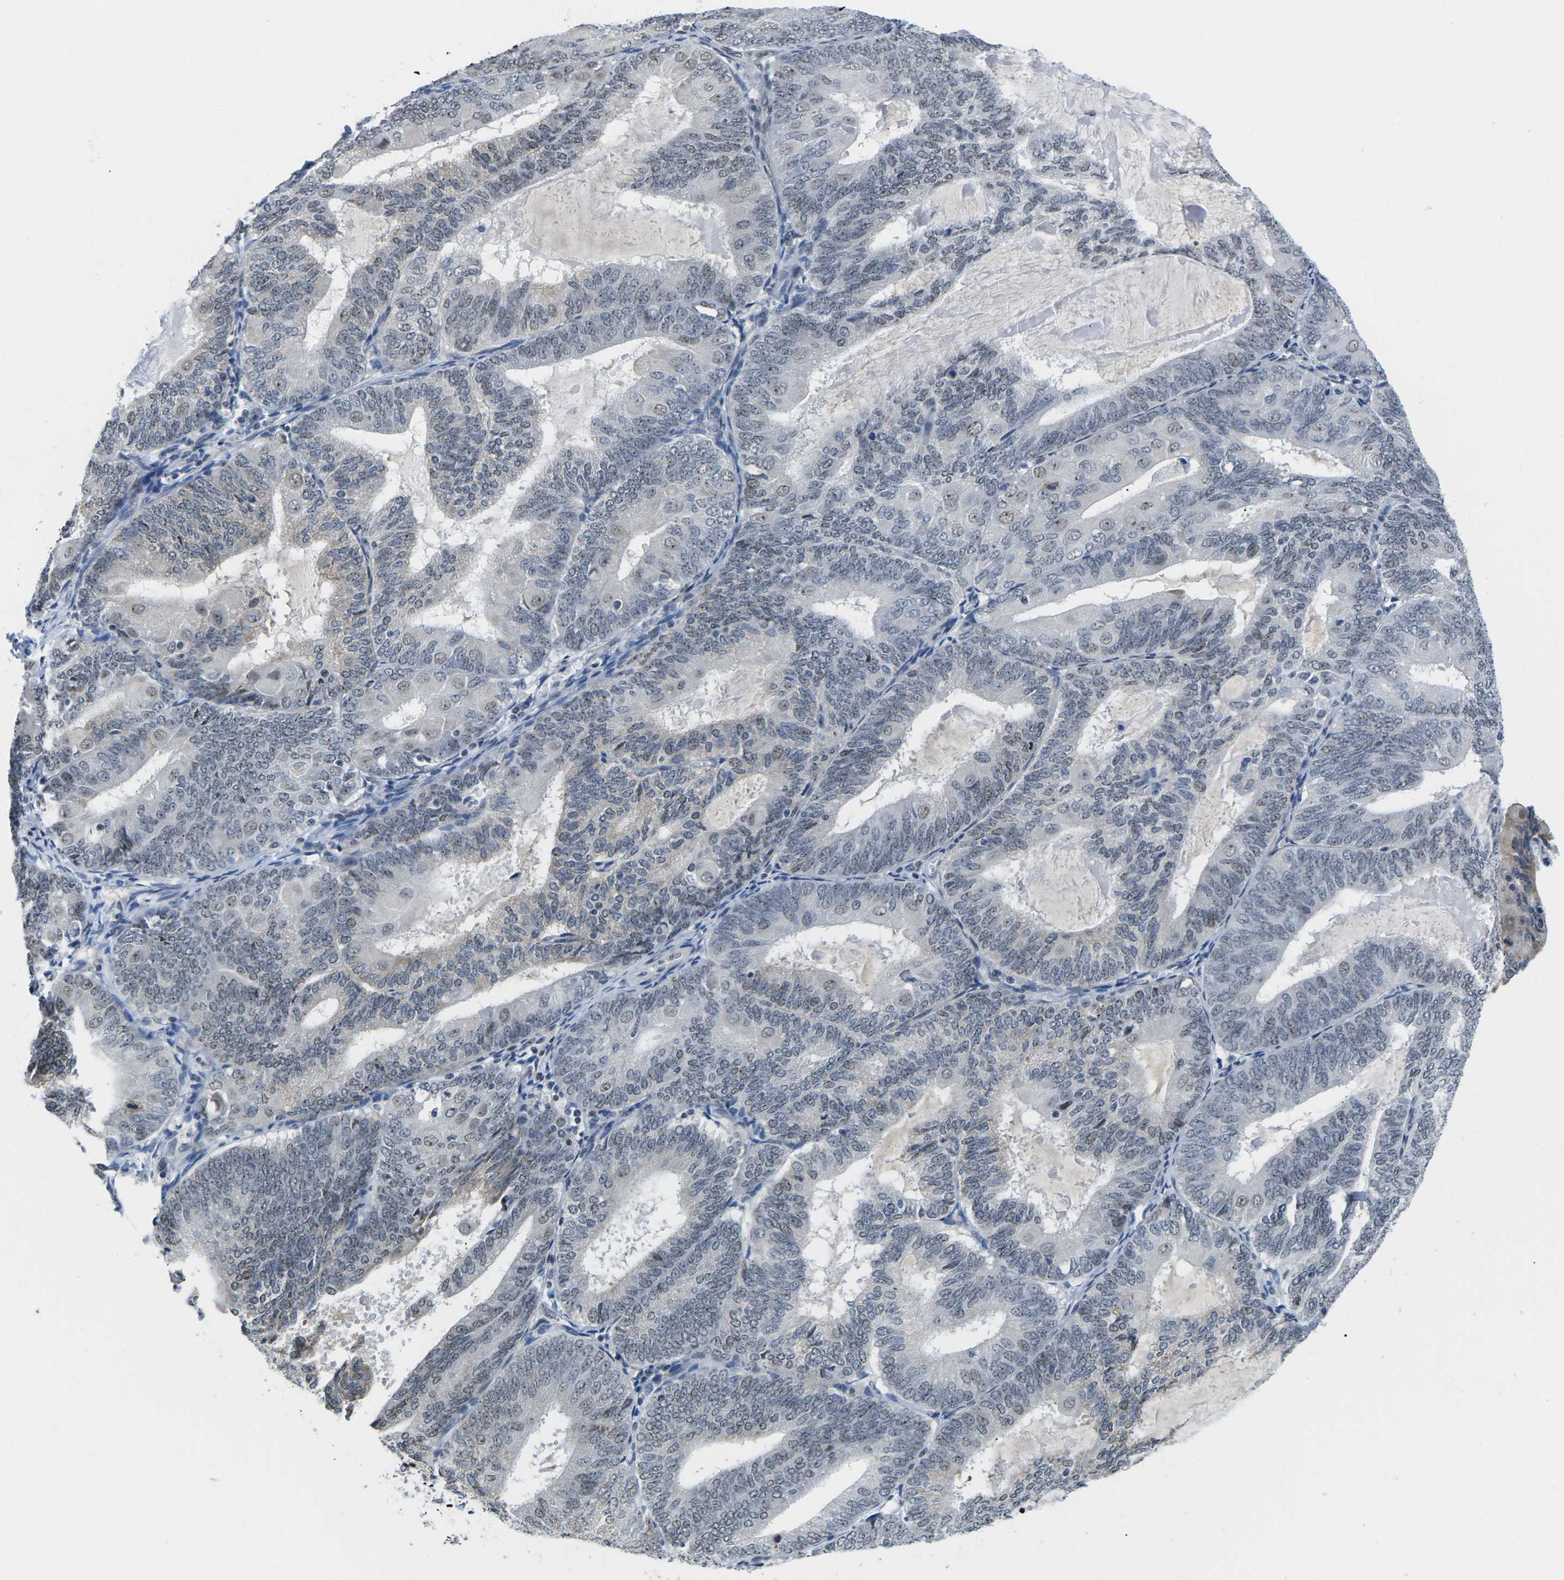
{"staining": {"intensity": "weak", "quantity": "<25%", "location": "nuclear"}, "tissue": "endometrial cancer", "cell_type": "Tumor cells", "image_type": "cancer", "snomed": [{"axis": "morphology", "description": "Adenocarcinoma, NOS"}, {"axis": "topography", "description": "Endometrium"}], "caption": "This is an immunohistochemistry (IHC) photomicrograph of endometrial cancer (adenocarcinoma). There is no positivity in tumor cells.", "gene": "NSRP1", "patient": {"sex": "female", "age": 81}}